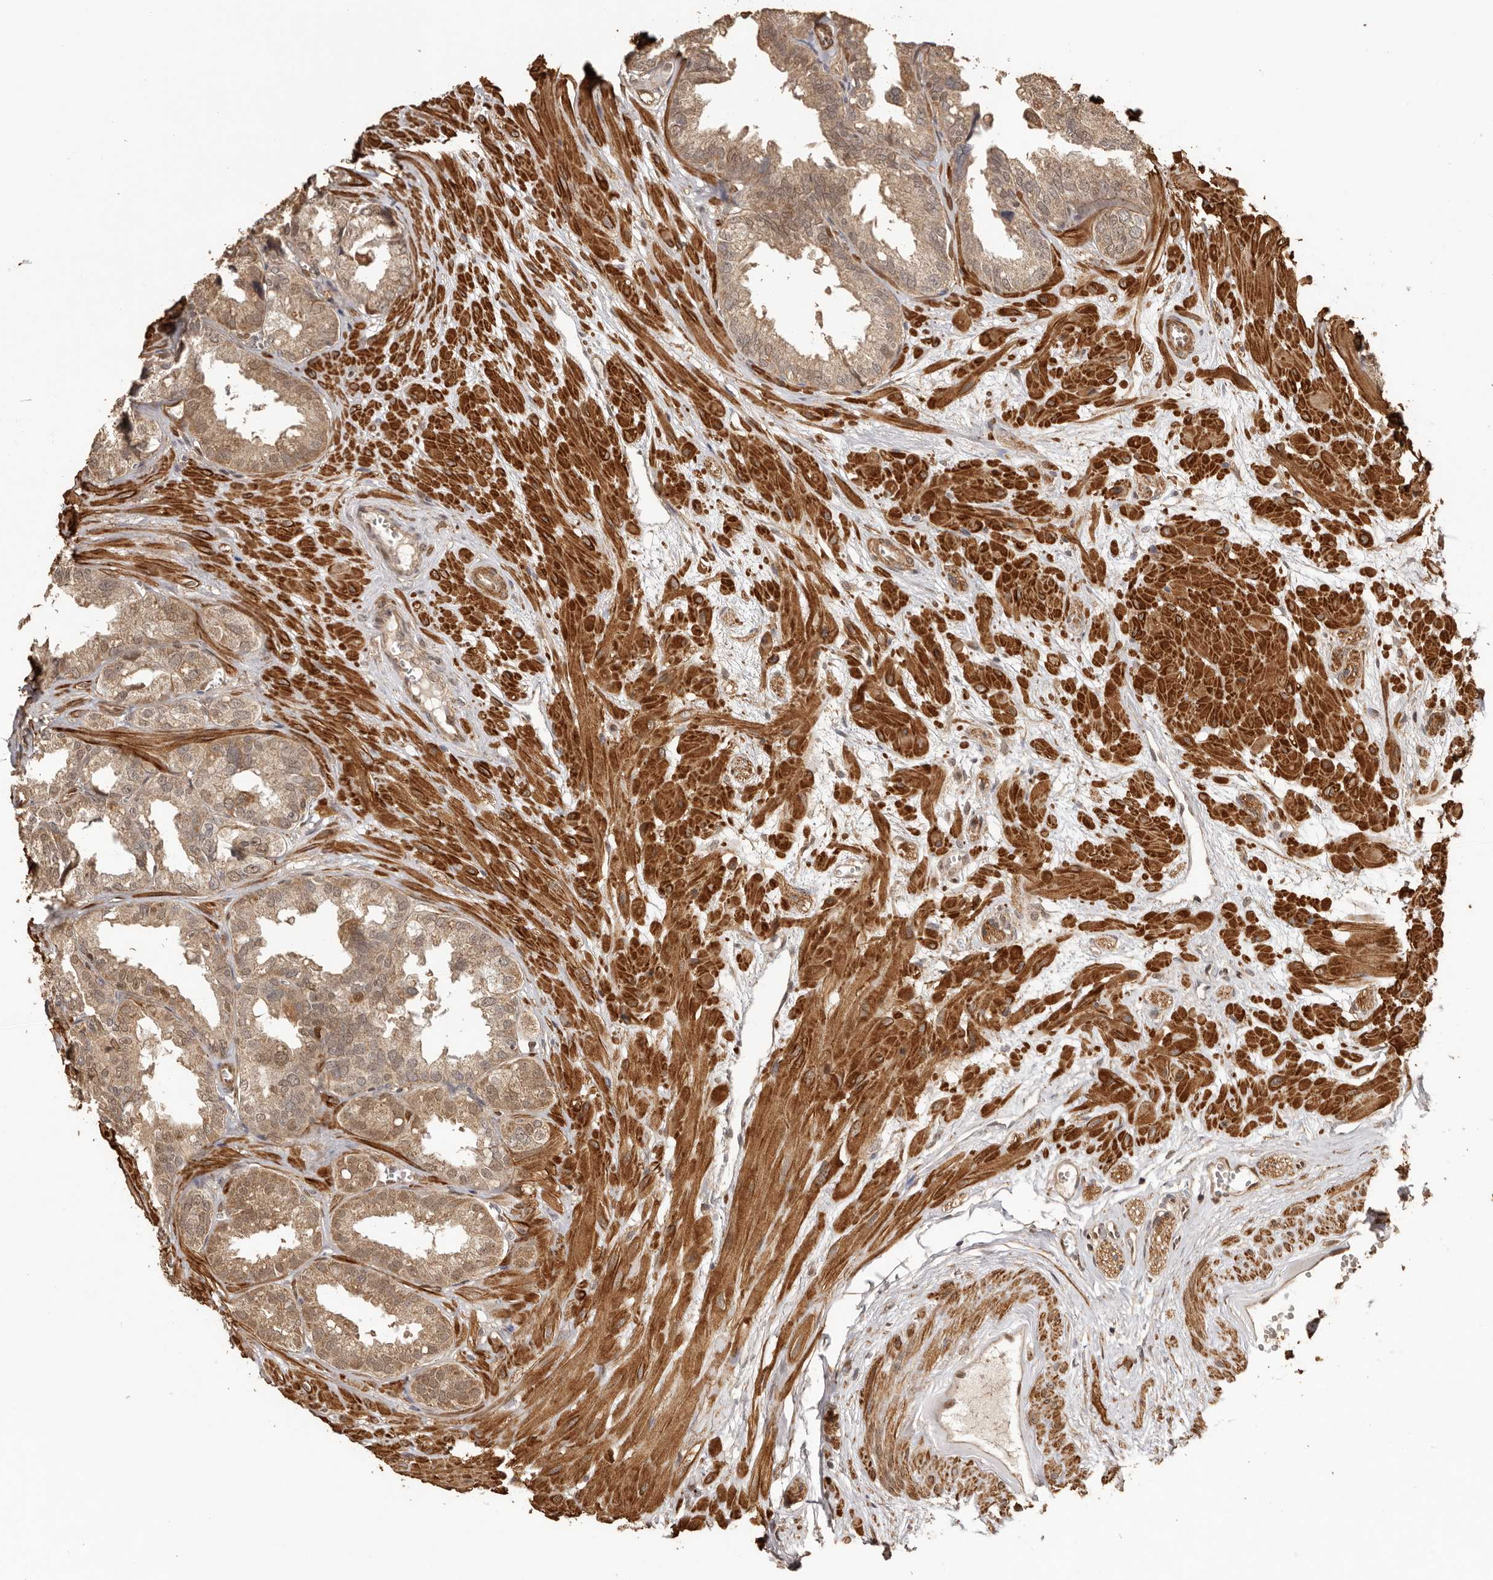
{"staining": {"intensity": "moderate", "quantity": ">75%", "location": "cytoplasmic/membranous,nuclear"}, "tissue": "seminal vesicle", "cell_type": "Glandular cells", "image_type": "normal", "snomed": [{"axis": "morphology", "description": "Normal tissue, NOS"}, {"axis": "topography", "description": "Prostate"}, {"axis": "topography", "description": "Seminal veicle"}], "caption": "Seminal vesicle stained with DAB immunohistochemistry shows medium levels of moderate cytoplasmic/membranous,nuclear staining in approximately >75% of glandular cells.", "gene": "UBR2", "patient": {"sex": "male", "age": 51}}